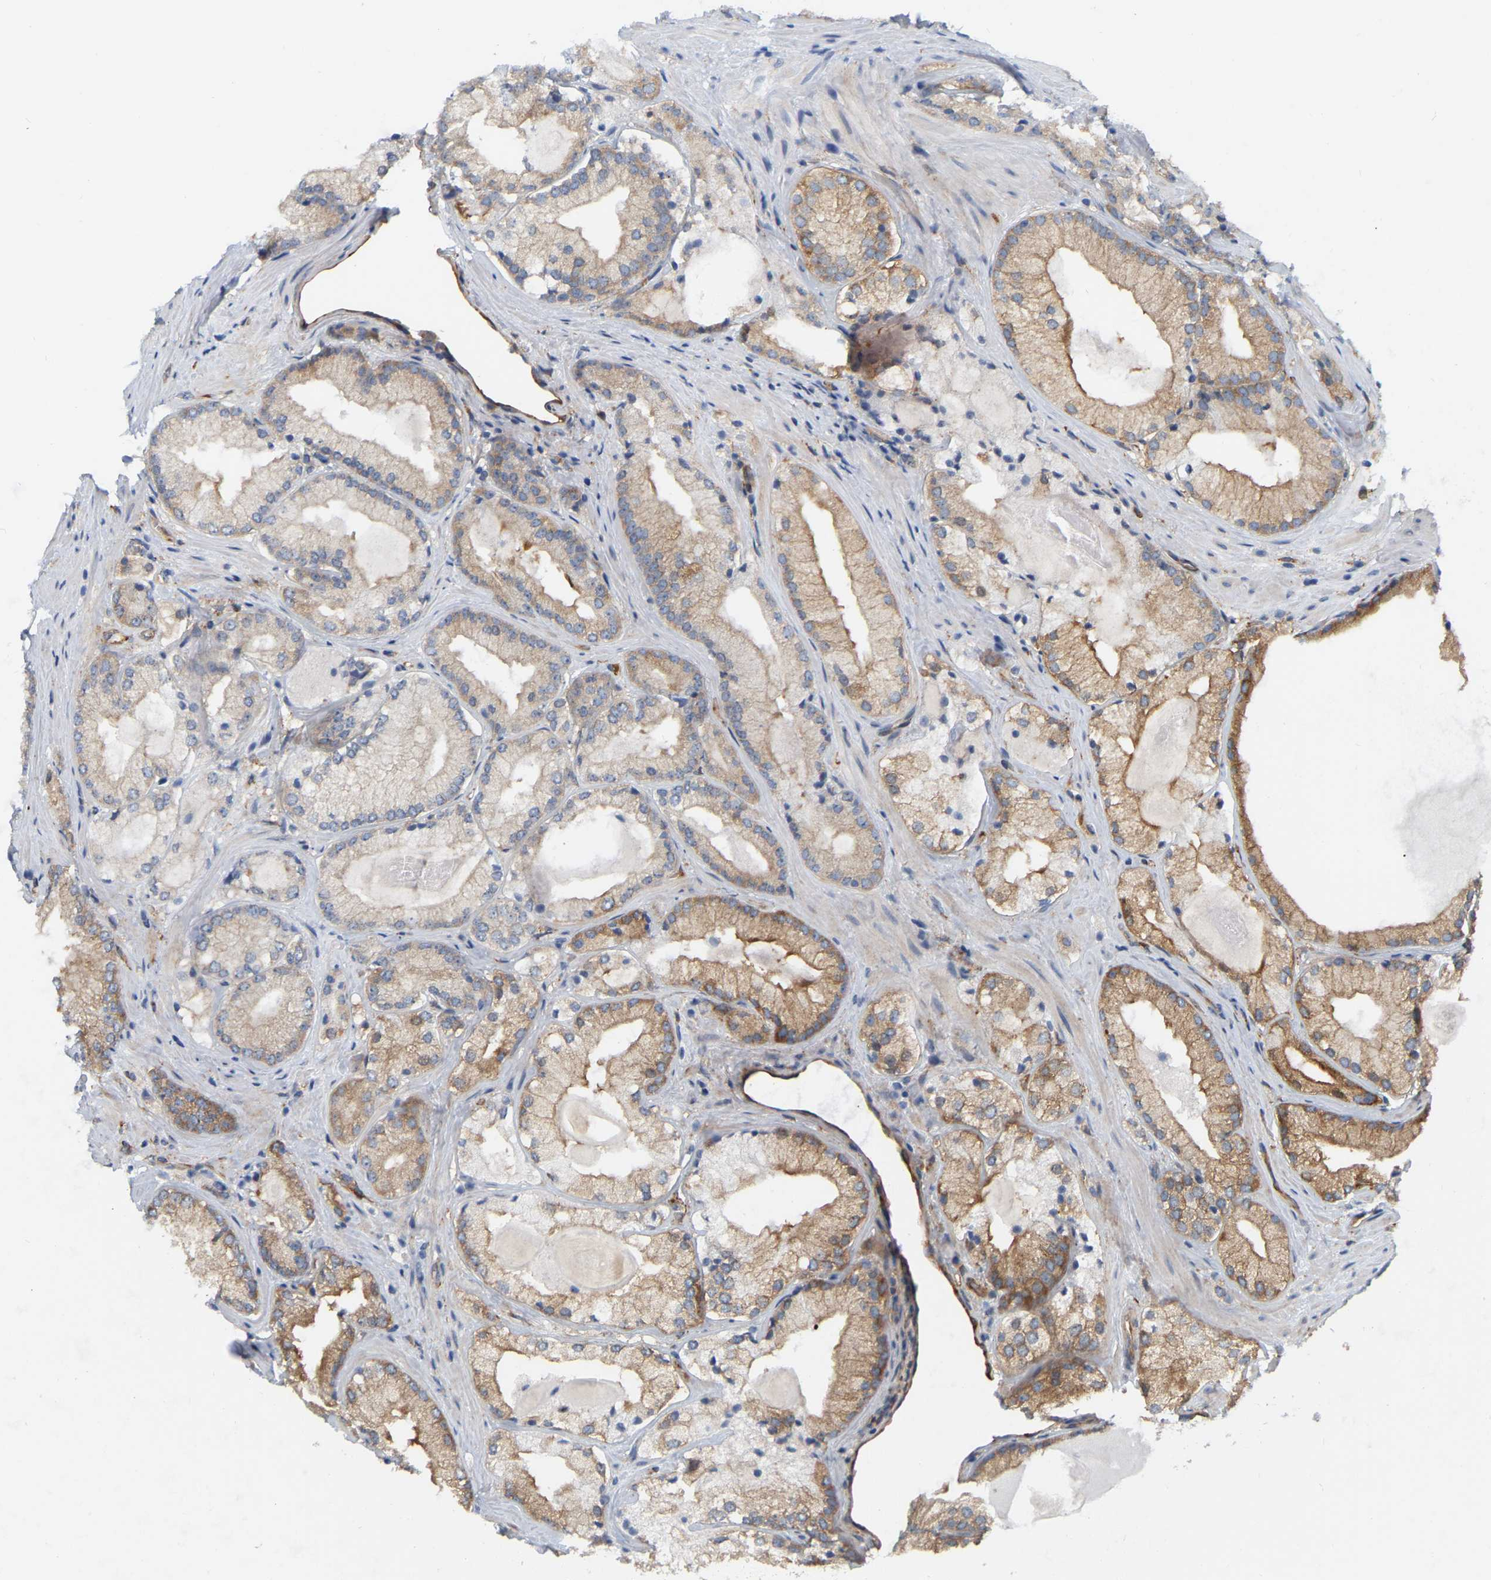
{"staining": {"intensity": "moderate", "quantity": ">75%", "location": "cytoplasmic/membranous"}, "tissue": "prostate cancer", "cell_type": "Tumor cells", "image_type": "cancer", "snomed": [{"axis": "morphology", "description": "Adenocarcinoma, Low grade"}, {"axis": "topography", "description": "Prostate"}], "caption": "About >75% of tumor cells in human prostate cancer (adenocarcinoma (low-grade)) show moderate cytoplasmic/membranous protein positivity as visualized by brown immunohistochemical staining.", "gene": "RAPH1", "patient": {"sex": "male", "age": 65}}